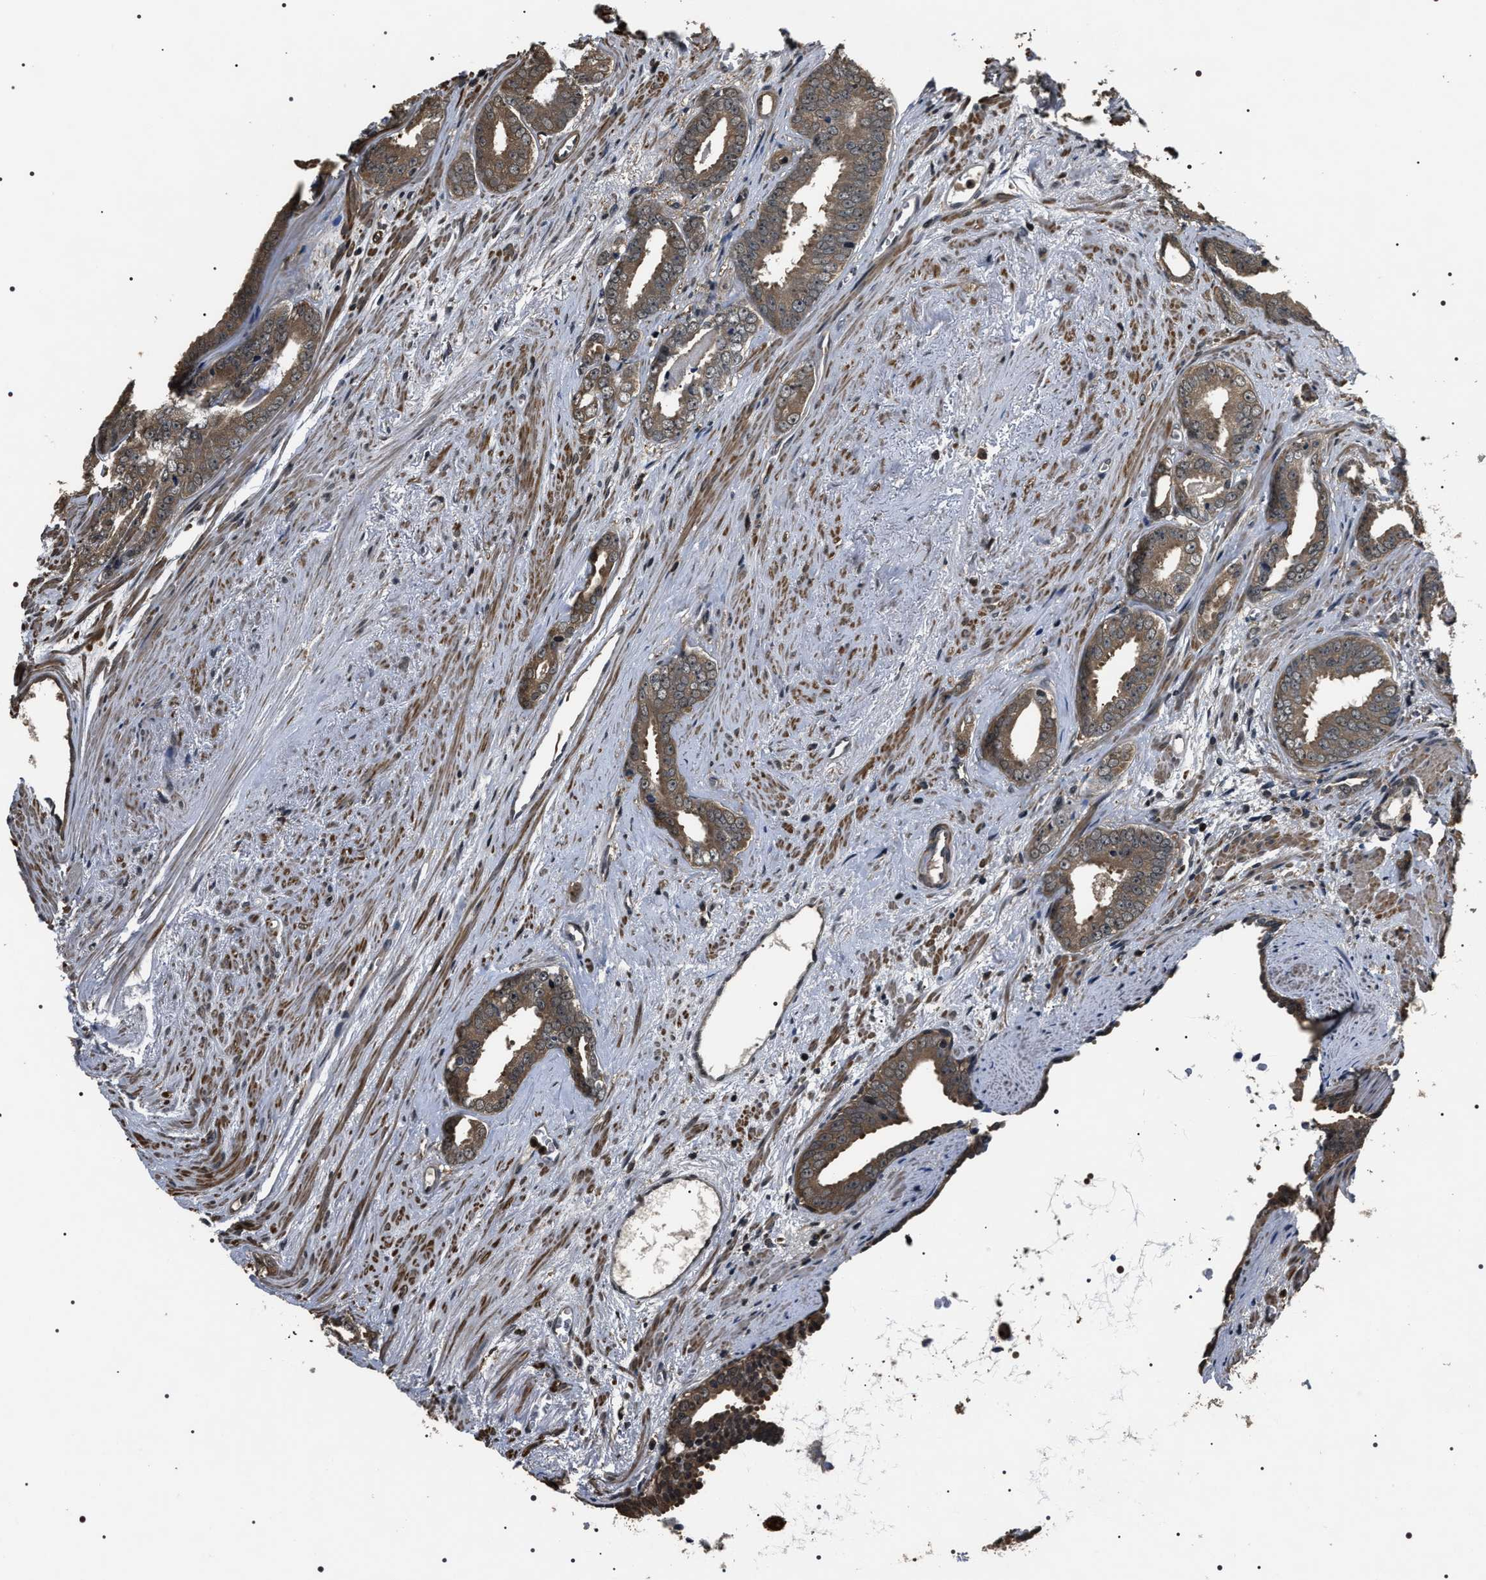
{"staining": {"intensity": "moderate", "quantity": "25%-75%", "location": "cytoplasmic/membranous"}, "tissue": "prostate cancer", "cell_type": "Tumor cells", "image_type": "cancer", "snomed": [{"axis": "morphology", "description": "Adenocarcinoma, Medium grade"}, {"axis": "topography", "description": "Prostate"}], "caption": "Moderate cytoplasmic/membranous expression for a protein is identified in about 25%-75% of tumor cells of medium-grade adenocarcinoma (prostate) using IHC.", "gene": "ARHGAP22", "patient": {"sex": "male", "age": 79}}